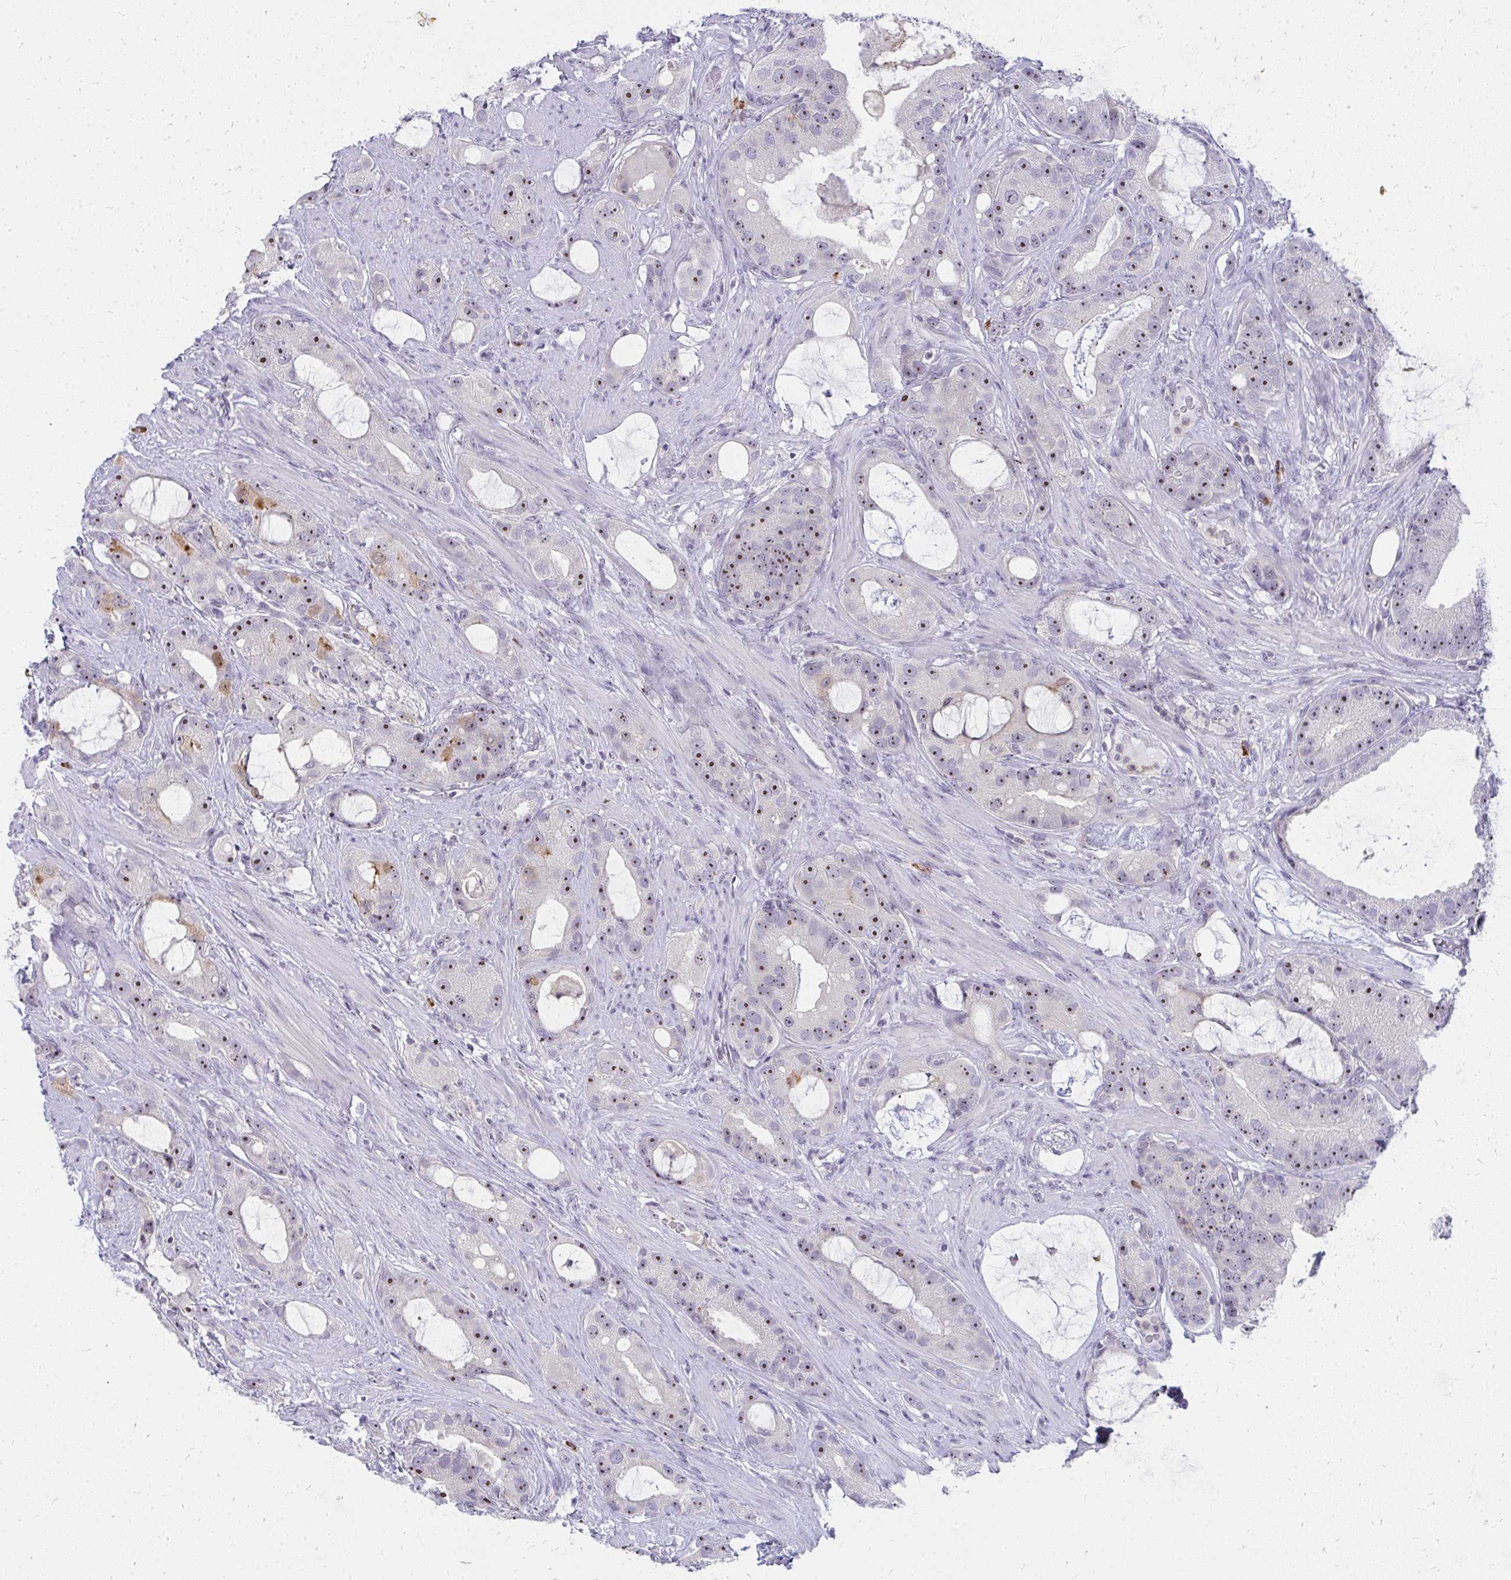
{"staining": {"intensity": "moderate", "quantity": "25%-75%", "location": "nuclear"}, "tissue": "prostate cancer", "cell_type": "Tumor cells", "image_type": "cancer", "snomed": [{"axis": "morphology", "description": "Adenocarcinoma, High grade"}, {"axis": "topography", "description": "Prostate"}], "caption": "High-magnification brightfield microscopy of prostate adenocarcinoma (high-grade) stained with DAB (brown) and counterstained with hematoxylin (blue). tumor cells exhibit moderate nuclear positivity is appreciated in about25%-75% of cells.", "gene": "FAM9A", "patient": {"sex": "male", "age": 65}}